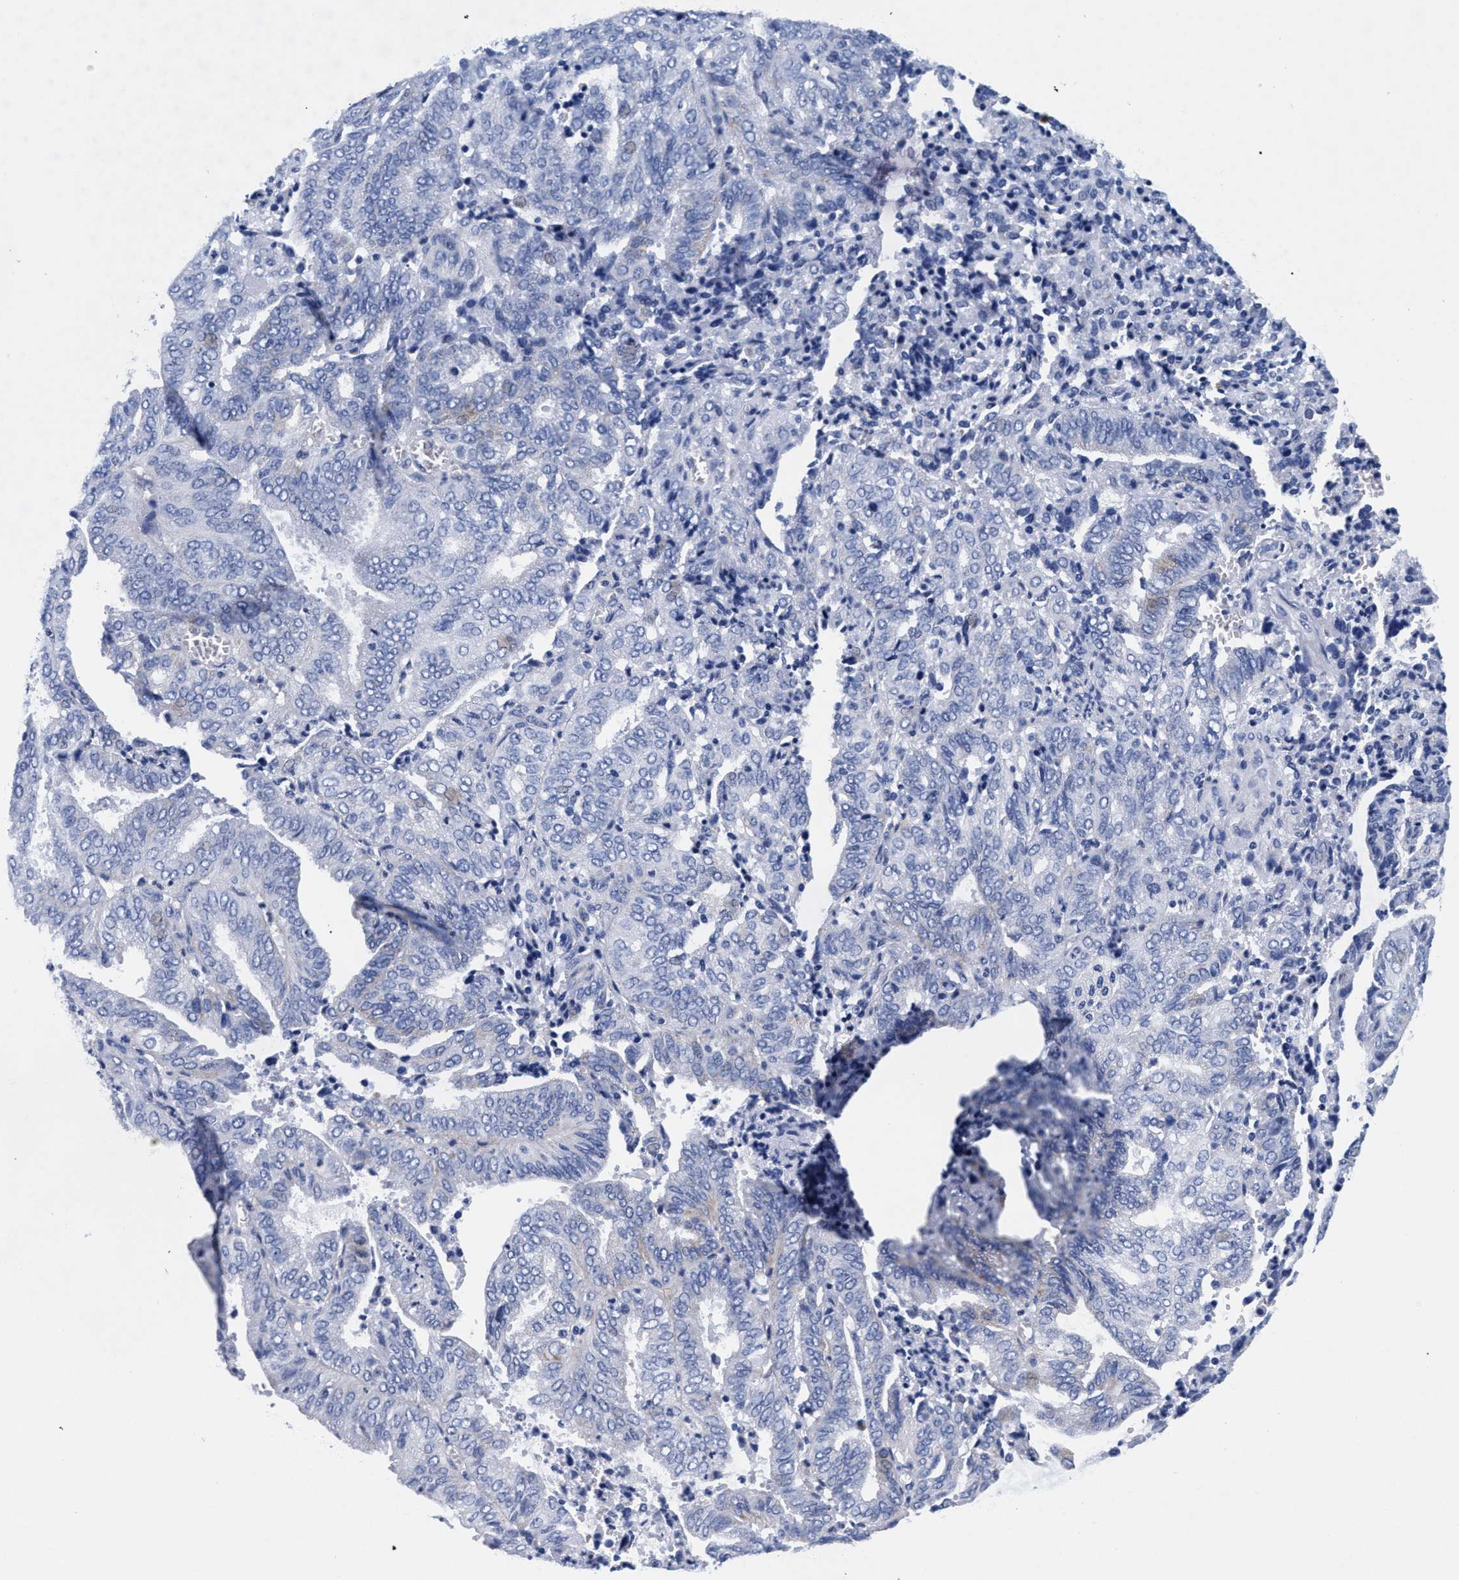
{"staining": {"intensity": "negative", "quantity": "none", "location": "none"}, "tissue": "endometrial cancer", "cell_type": "Tumor cells", "image_type": "cancer", "snomed": [{"axis": "morphology", "description": "Adenocarcinoma, NOS"}, {"axis": "topography", "description": "Uterus"}], "caption": "Endometrial adenocarcinoma was stained to show a protein in brown. There is no significant staining in tumor cells.", "gene": "RAB3B", "patient": {"sex": "female", "age": 60}}